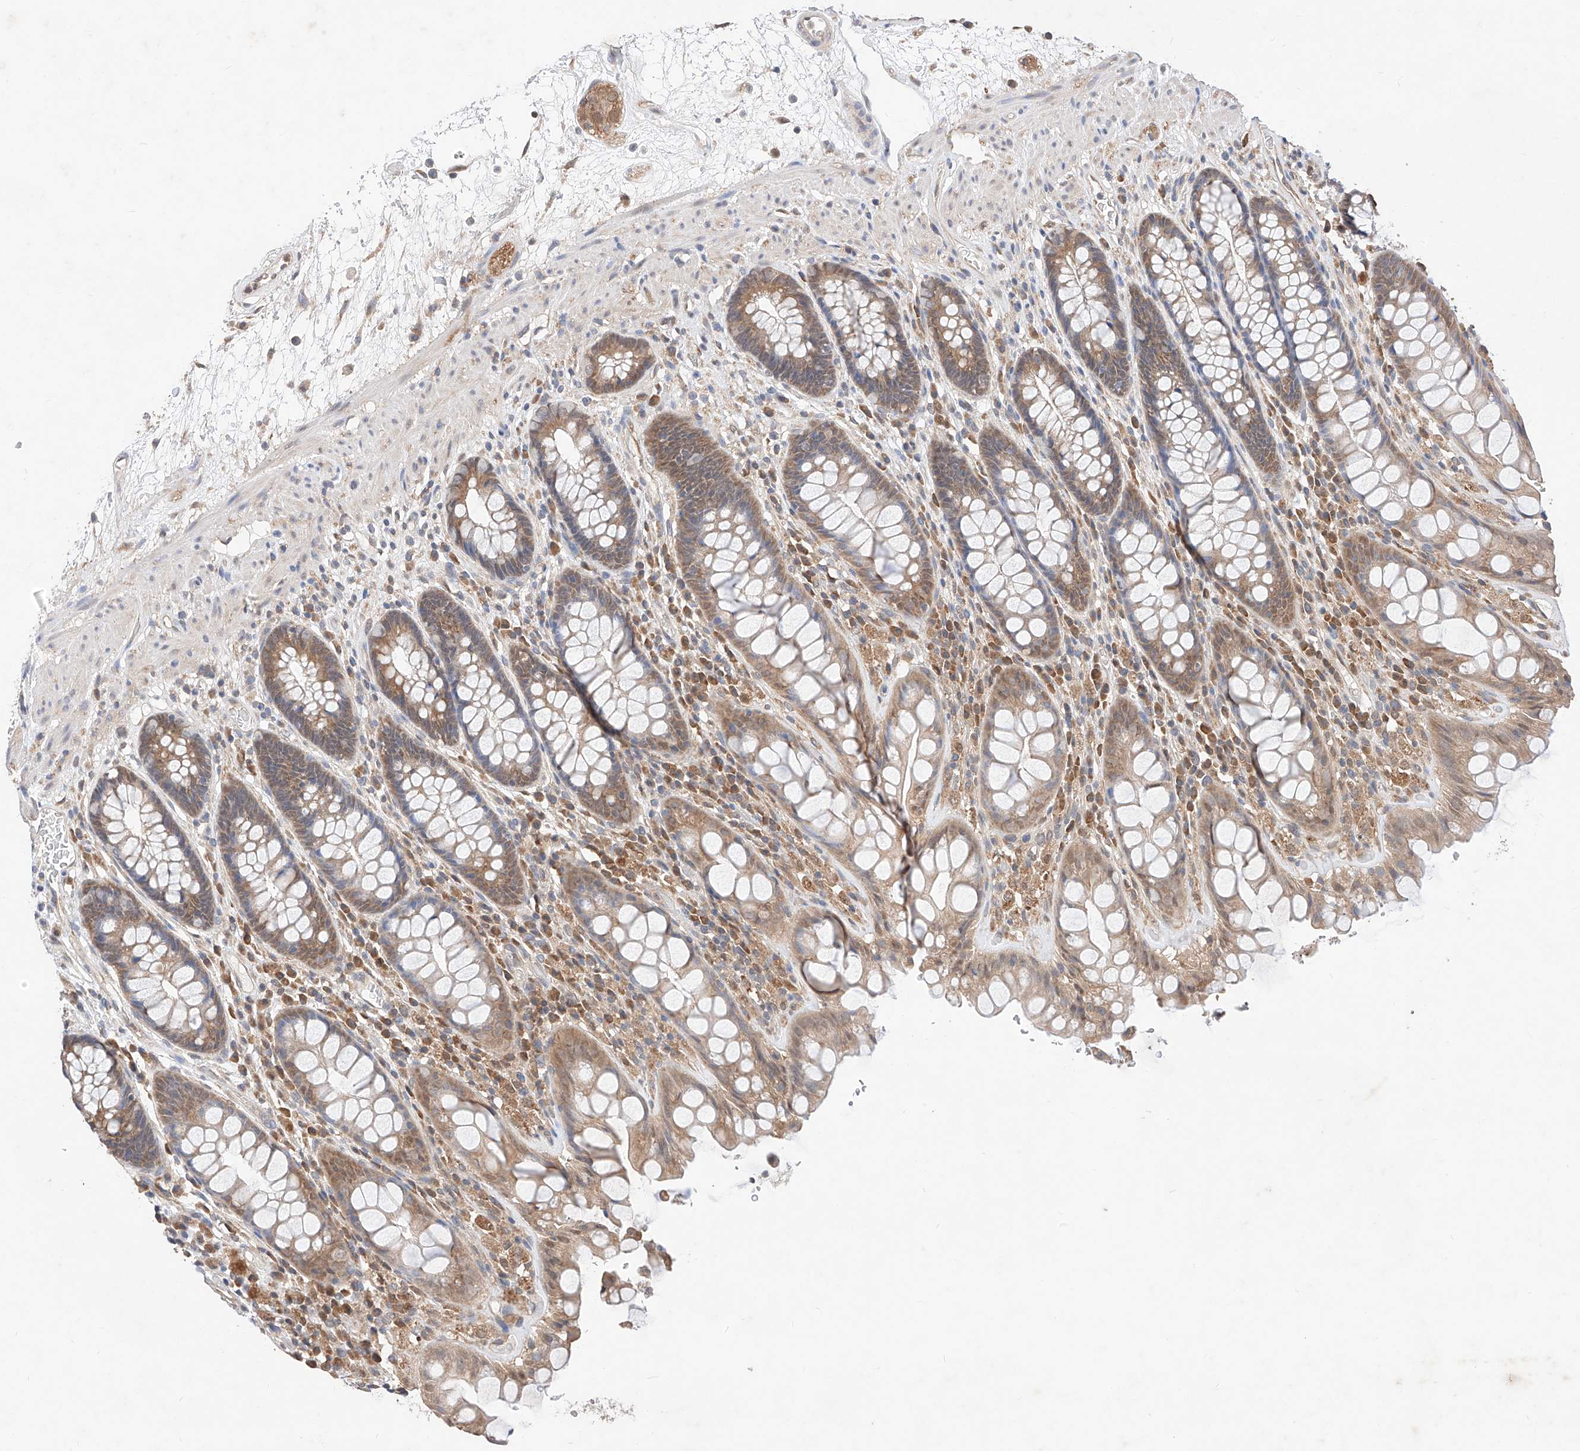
{"staining": {"intensity": "moderate", "quantity": ">75%", "location": "cytoplasmic/membranous,nuclear"}, "tissue": "rectum", "cell_type": "Glandular cells", "image_type": "normal", "snomed": [{"axis": "morphology", "description": "Normal tissue, NOS"}, {"axis": "topography", "description": "Rectum"}], "caption": "Normal rectum shows moderate cytoplasmic/membranous,nuclear expression in approximately >75% of glandular cells, visualized by immunohistochemistry. (DAB (3,3'-diaminobenzidine) IHC with brightfield microscopy, high magnification).", "gene": "ZSCAN4", "patient": {"sex": "male", "age": 64}}